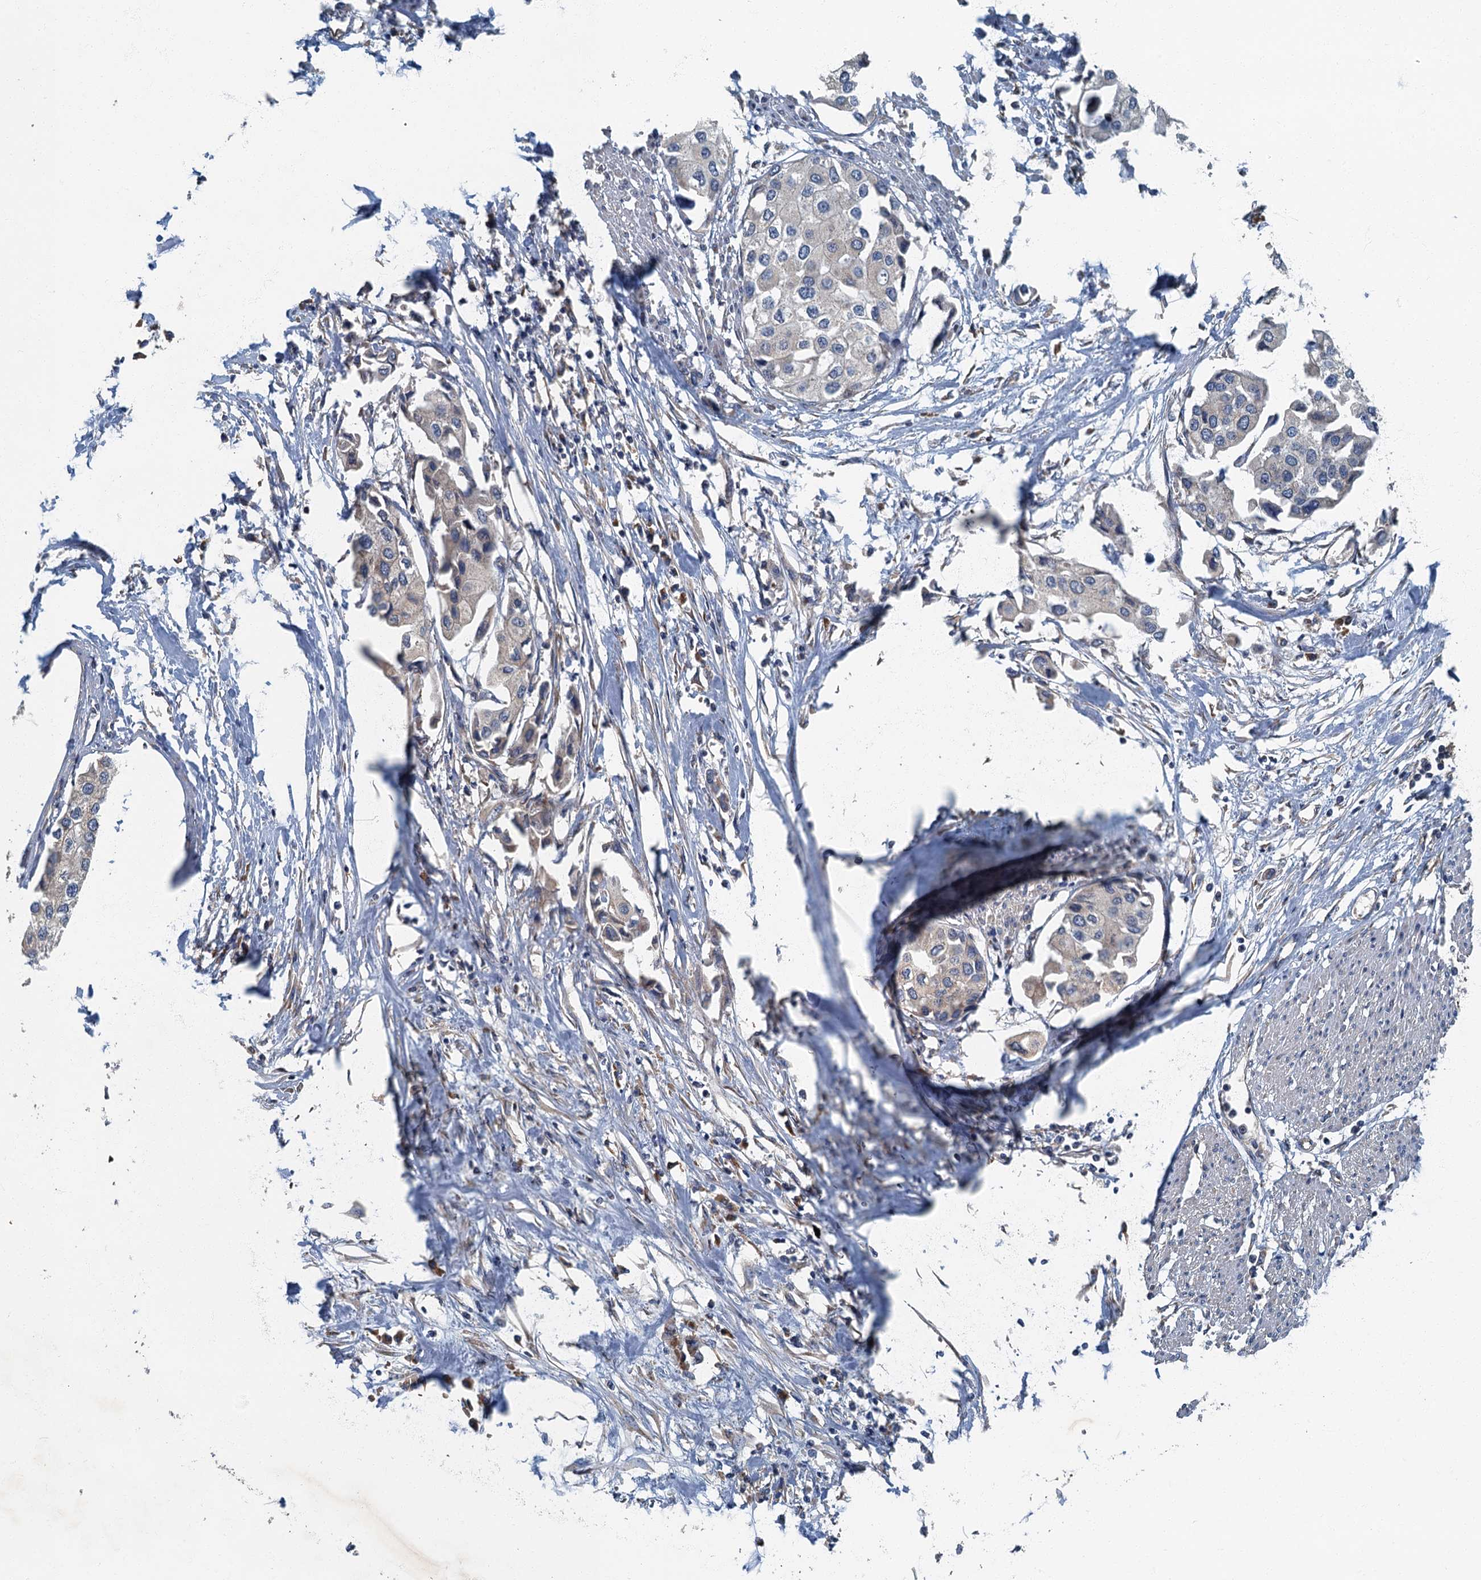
{"staining": {"intensity": "negative", "quantity": "none", "location": "none"}, "tissue": "urothelial cancer", "cell_type": "Tumor cells", "image_type": "cancer", "snomed": [{"axis": "morphology", "description": "Urothelial carcinoma, High grade"}, {"axis": "topography", "description": "Urinary bladder"}], "caption": "Urothelial carcinoma (high-grade) was stained to show a protein in brown. There is no significant expression in tumor cells.", "gene": "DDX49", "patient": {"sex": "male", "age": 64}}